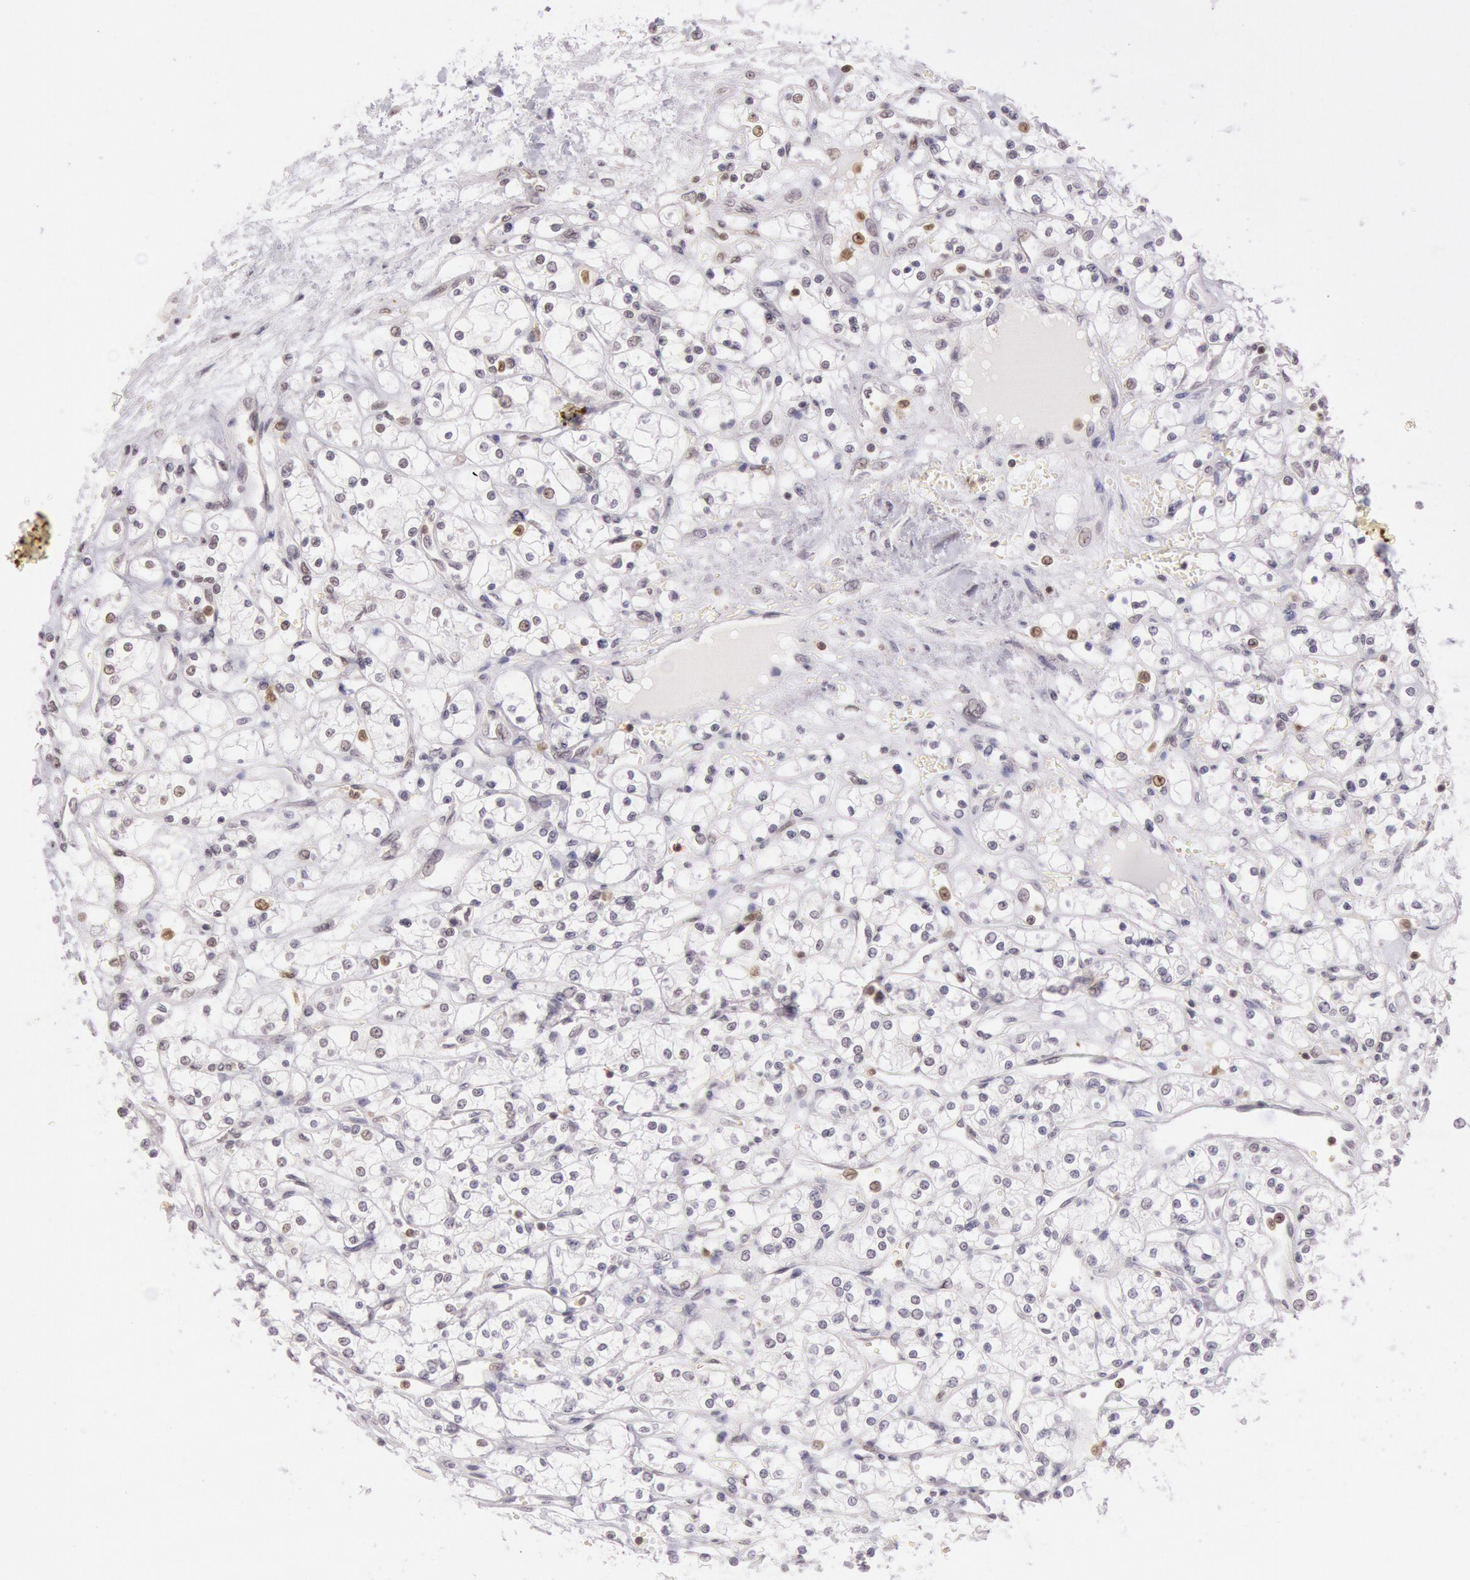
{"staining": {"intensity": "moderate", "quantity": "25%-75%", "location": "nuclear"}, "tissue": "renal cancer", "cell_type": "Tumor cells", "image_type": "cancer", "snomed": [{"axis": "morphology", "description": "Adenocarcinoma, NOS"}, {"axis": "topography", "description": "Kidney"}], "caption": "Immunohistochemistry (IHC) micrograph of renal cancer (adenocarcinoma) stained for a protein (brown), which reveals medium levels of moderate nuclear positivity in about 25%-75% of tumor cells.", "gene": "ESS2", "patient": {"sex": "male", "age": 61}}